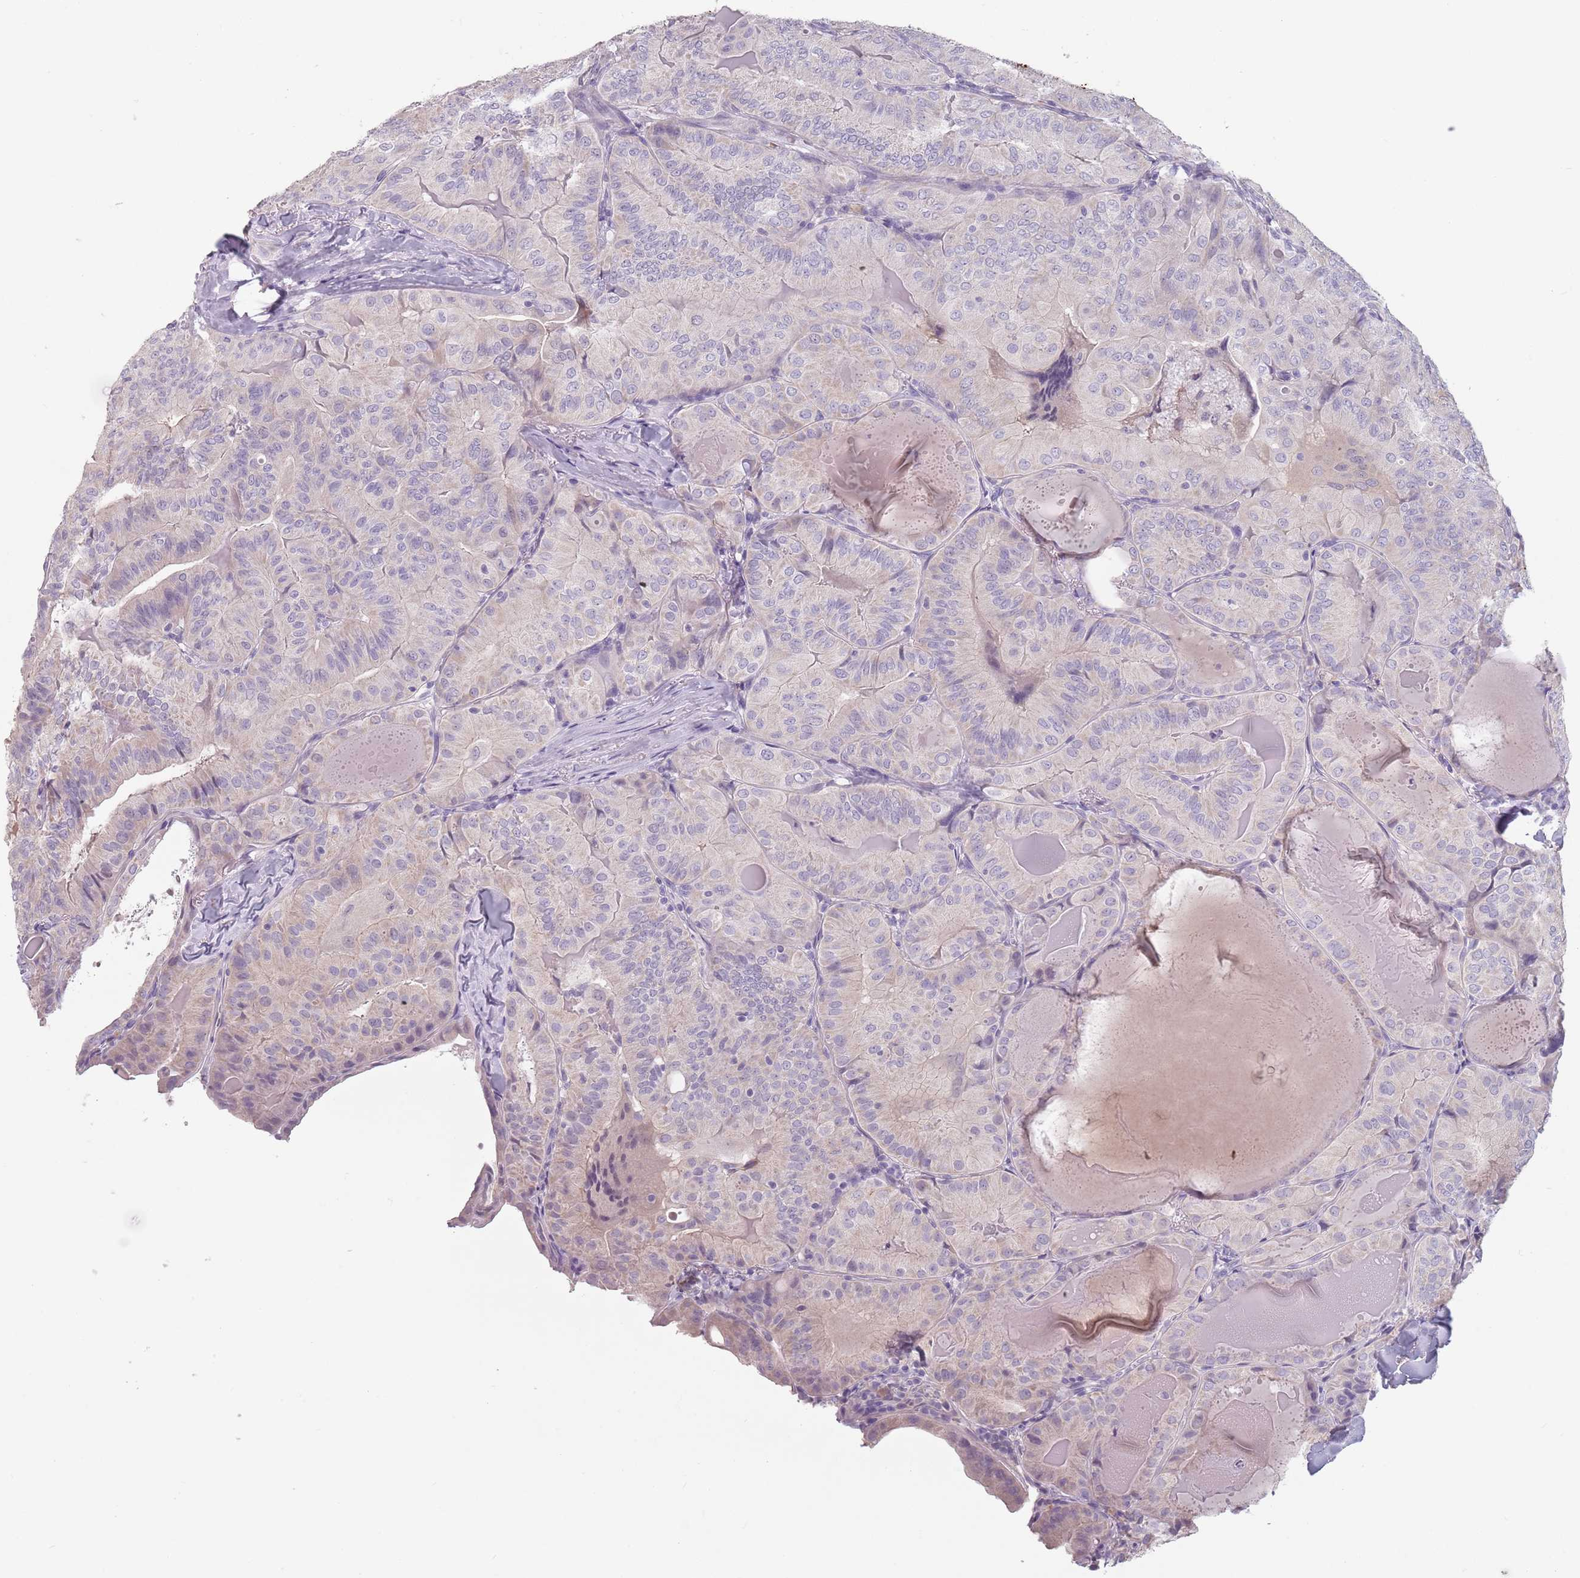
{"staining": {"intensity": "negative", "quantity": "none", "location": "none"}, "tissue": "thyroid cancer", "cell_type": "Tumor cells", "image_type": "cancer", "snomed": [{"axis": "morphology", "description": "Papillary adenocarcinoma, NOS"}, {"axis": "topography", "description": "Thyroid gland"}], "caption": "DAB immunohistochemical staining of papillary adenocarcinoma (thyroid) shows no significant expression in tumor cells.", "gene": "CEP19", "patient": {"sex": "female", "age": 68}}